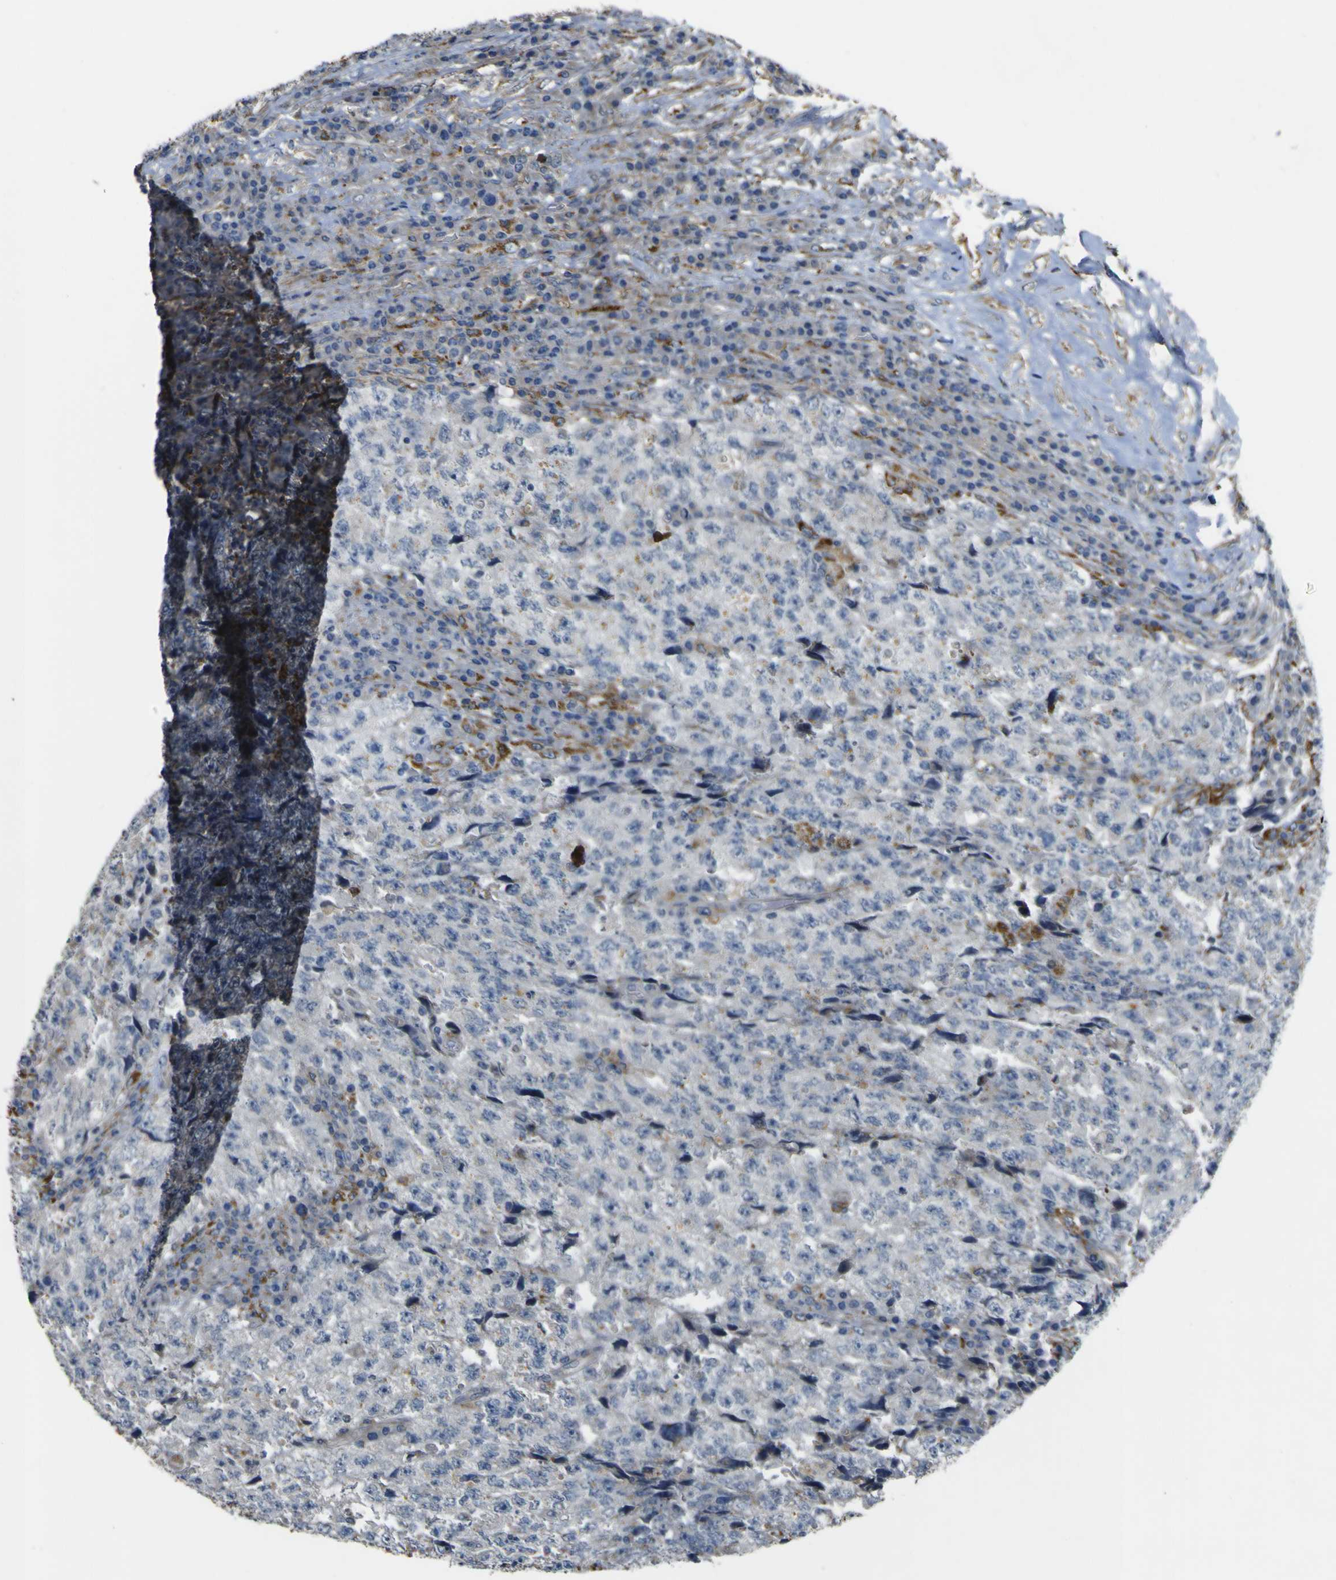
{"staining": {"intensity": "negative", "quantity": "none", "location": "none"}, "tissue": "testis cancer", "cell_type": "Tumor cells", "image_type": "cancer", "snomed": [{"axis": "morphology", "description": "Necrosis, NOS"}, {"axis": "morphology", "description": "Carcinoma, Embryonal, NOS"}, {"axis": "topography", "description": "Testis"}], "caption": "High power microscopy photomicrograph of an immunohistochemistry image of testis embryonal carcinoma, revealing no significant positivity in tumor cells.", "gene": "GPLD1", "patient": {"sex": "male", "age": 19}}